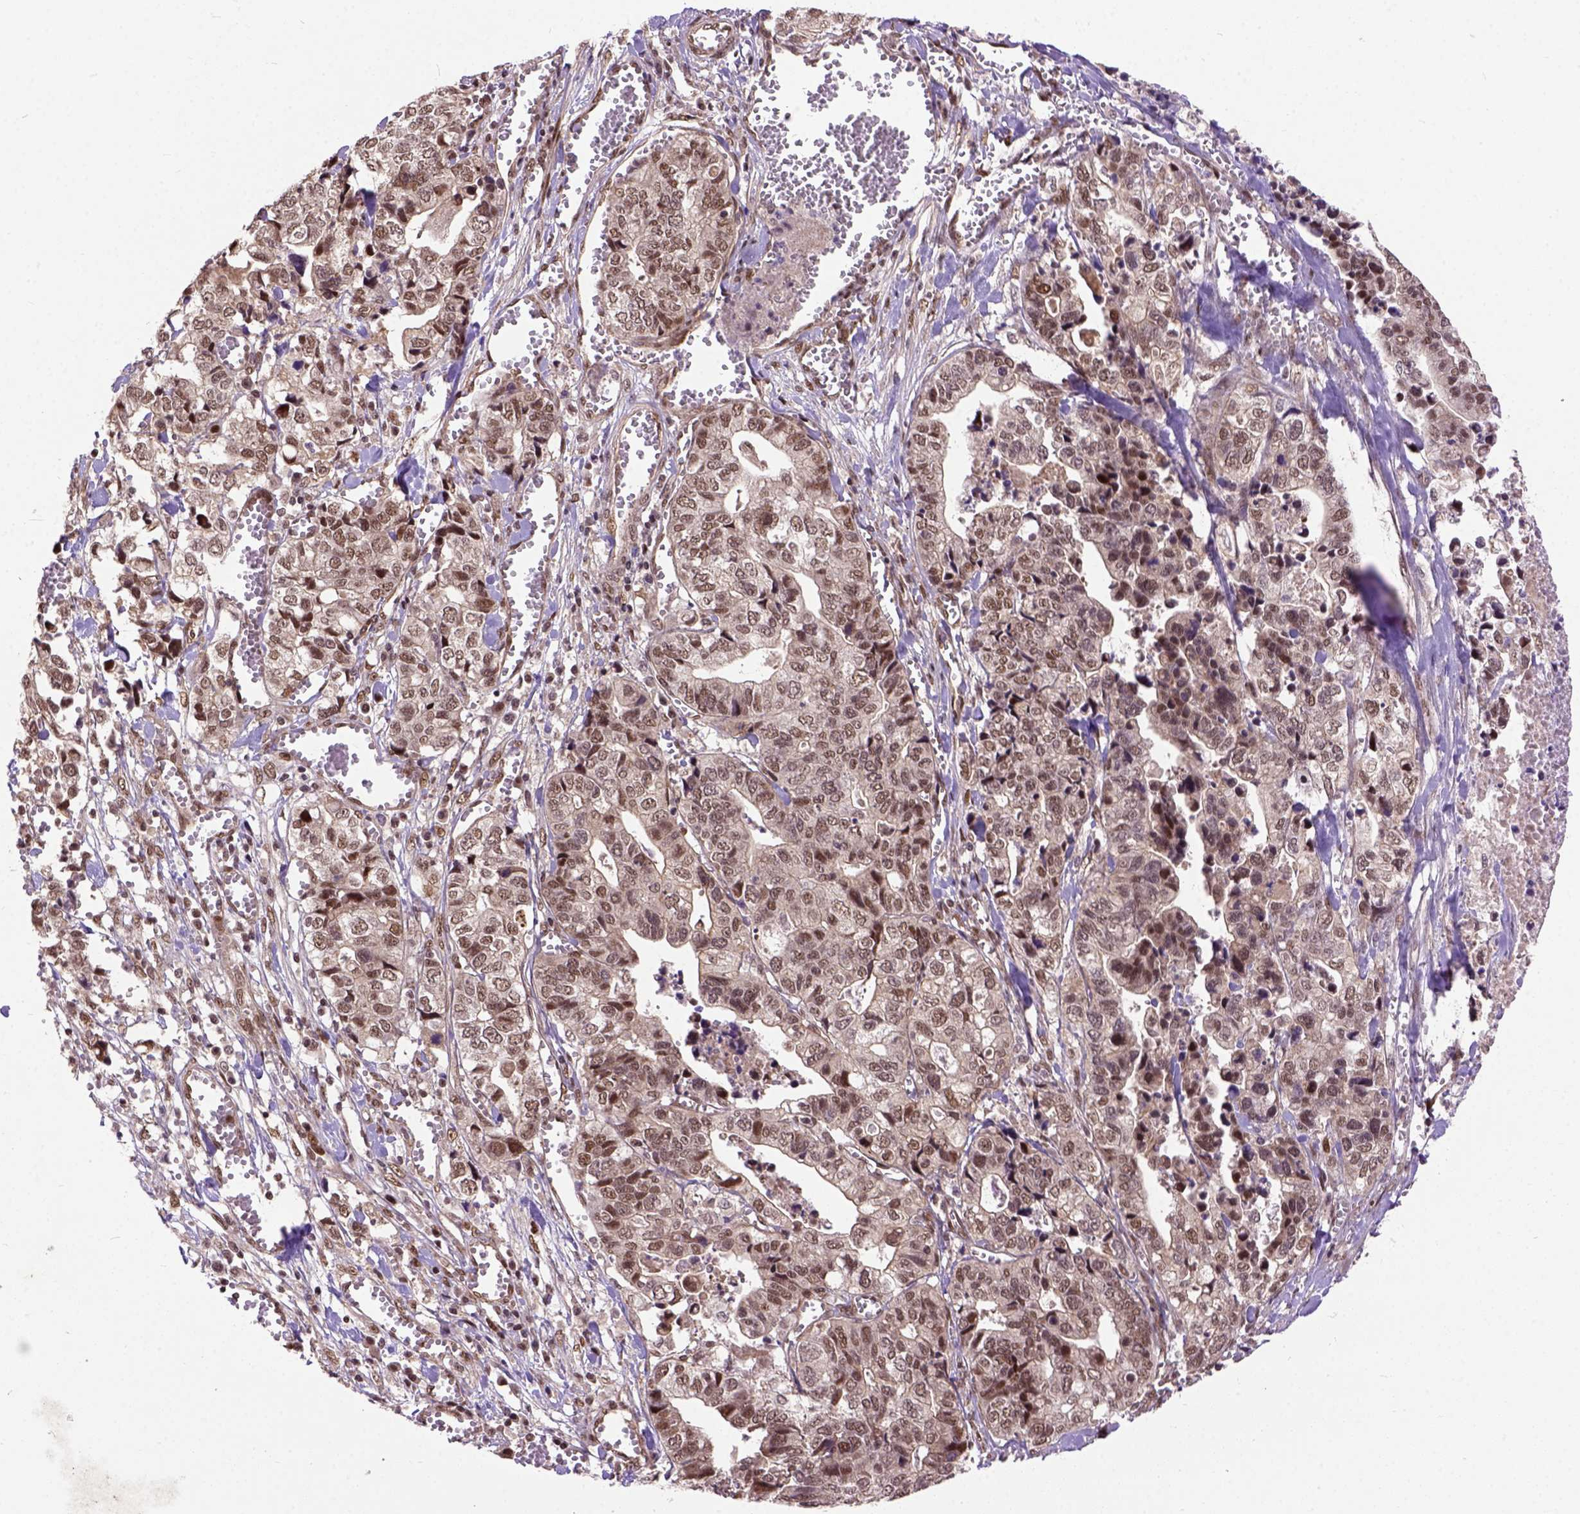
{"staining": {"intensity": "moderate", "quantity": "25%-75%", "location": "nuclear"}, "tissue": "stomach cancer", "cell_type": "Tumor cells", "image_type": "cancer", "snomed": [{"axis": "morphology", "description": "Adenocarcinoma, NOS"}, {"axis": "topography", "description": "Stomach, upper"}], "caption": "Human adenocarcinoma (stomach) stained with a protein marker reveals moderate staining in tumor cells.", "gene": "ZNF630", "patient": {"sex": "female", "age": 67}}